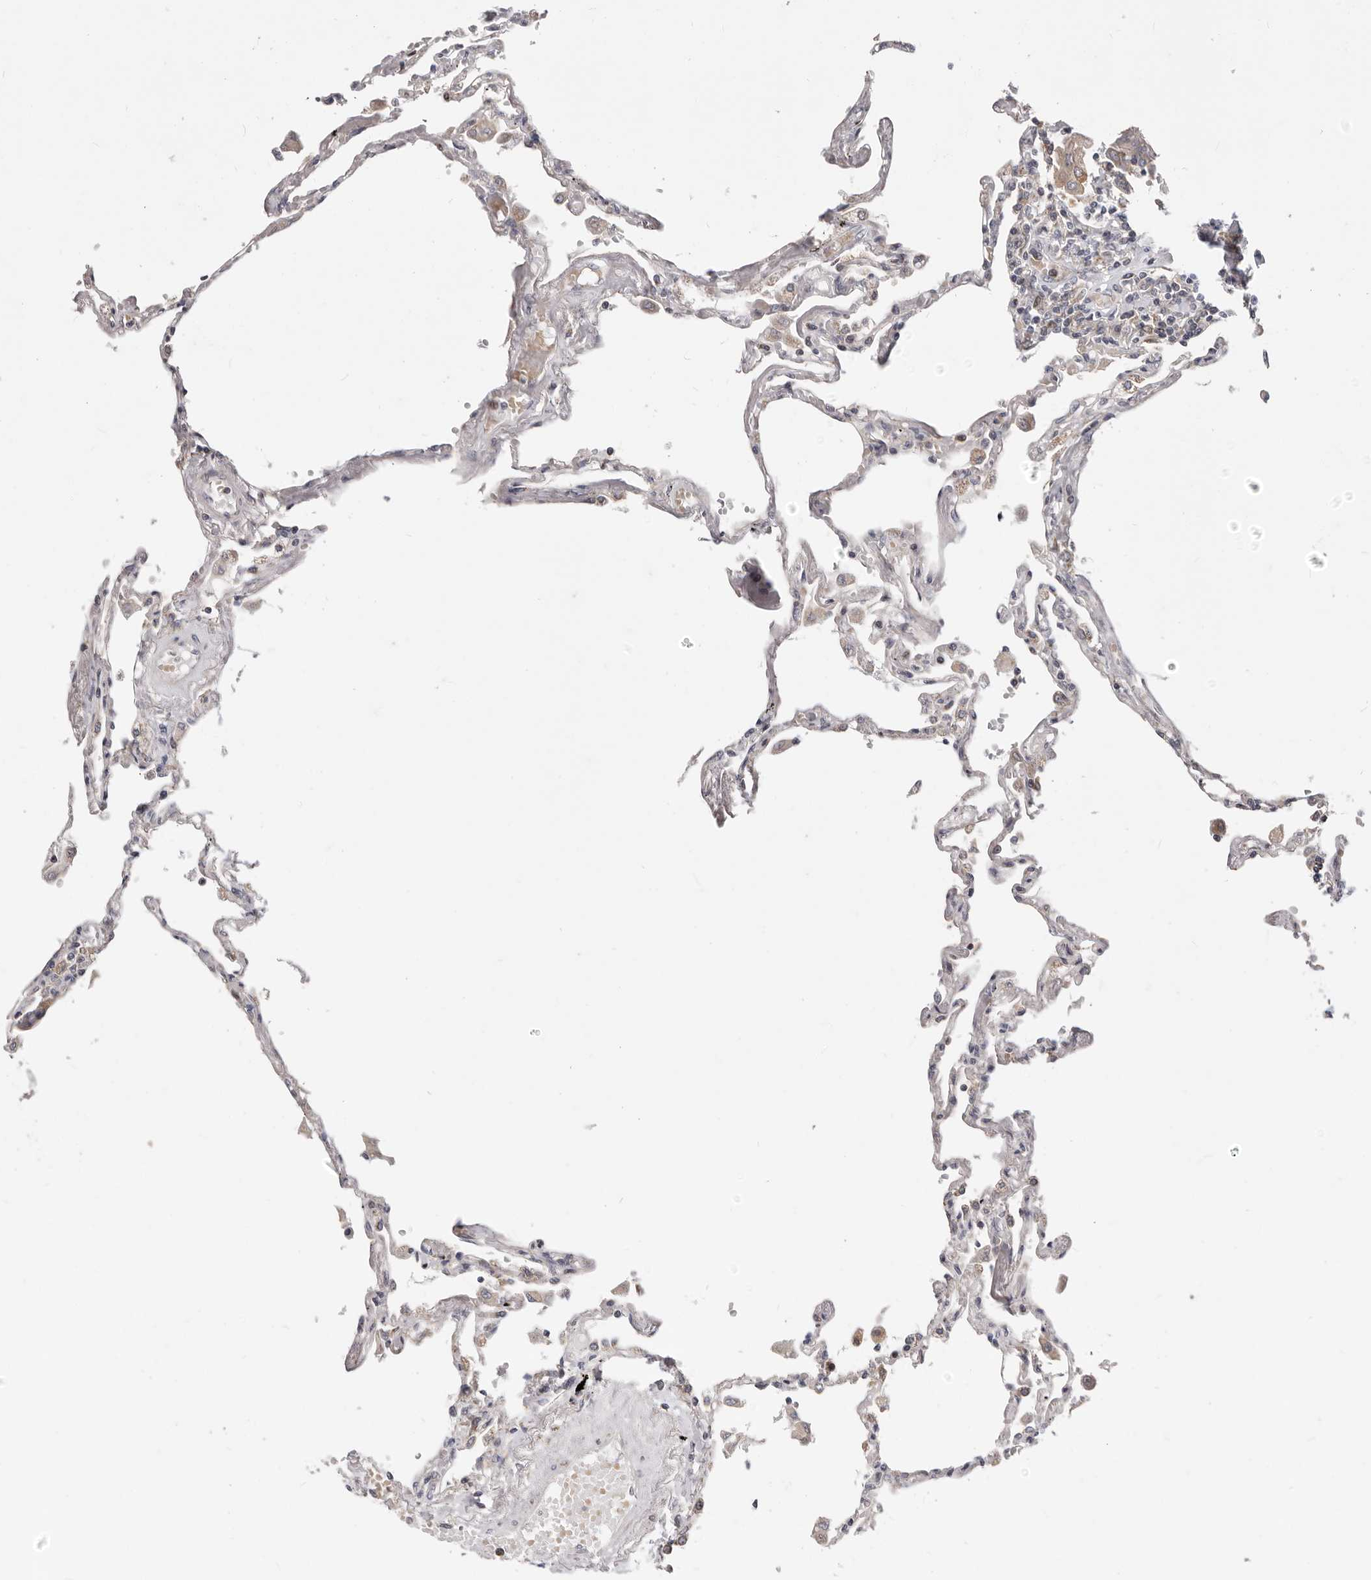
{"staining": {"intensity": "negative", "quantity": "none", "location": "none"}, "tissue": "lung", "cell_type": "Alveolar cells", "image_type": "normal", "snomed": [{"axis": "morphology", "description": "Normal tissue, NOS"}, {"axis": "topography", "description": "Lung"}], "caption": "Histopathology image shows no significant protein staining in alveolar cells of benign lung.", "gene": "TOR3A", "patient": {"sex": "female", "age": 67}}